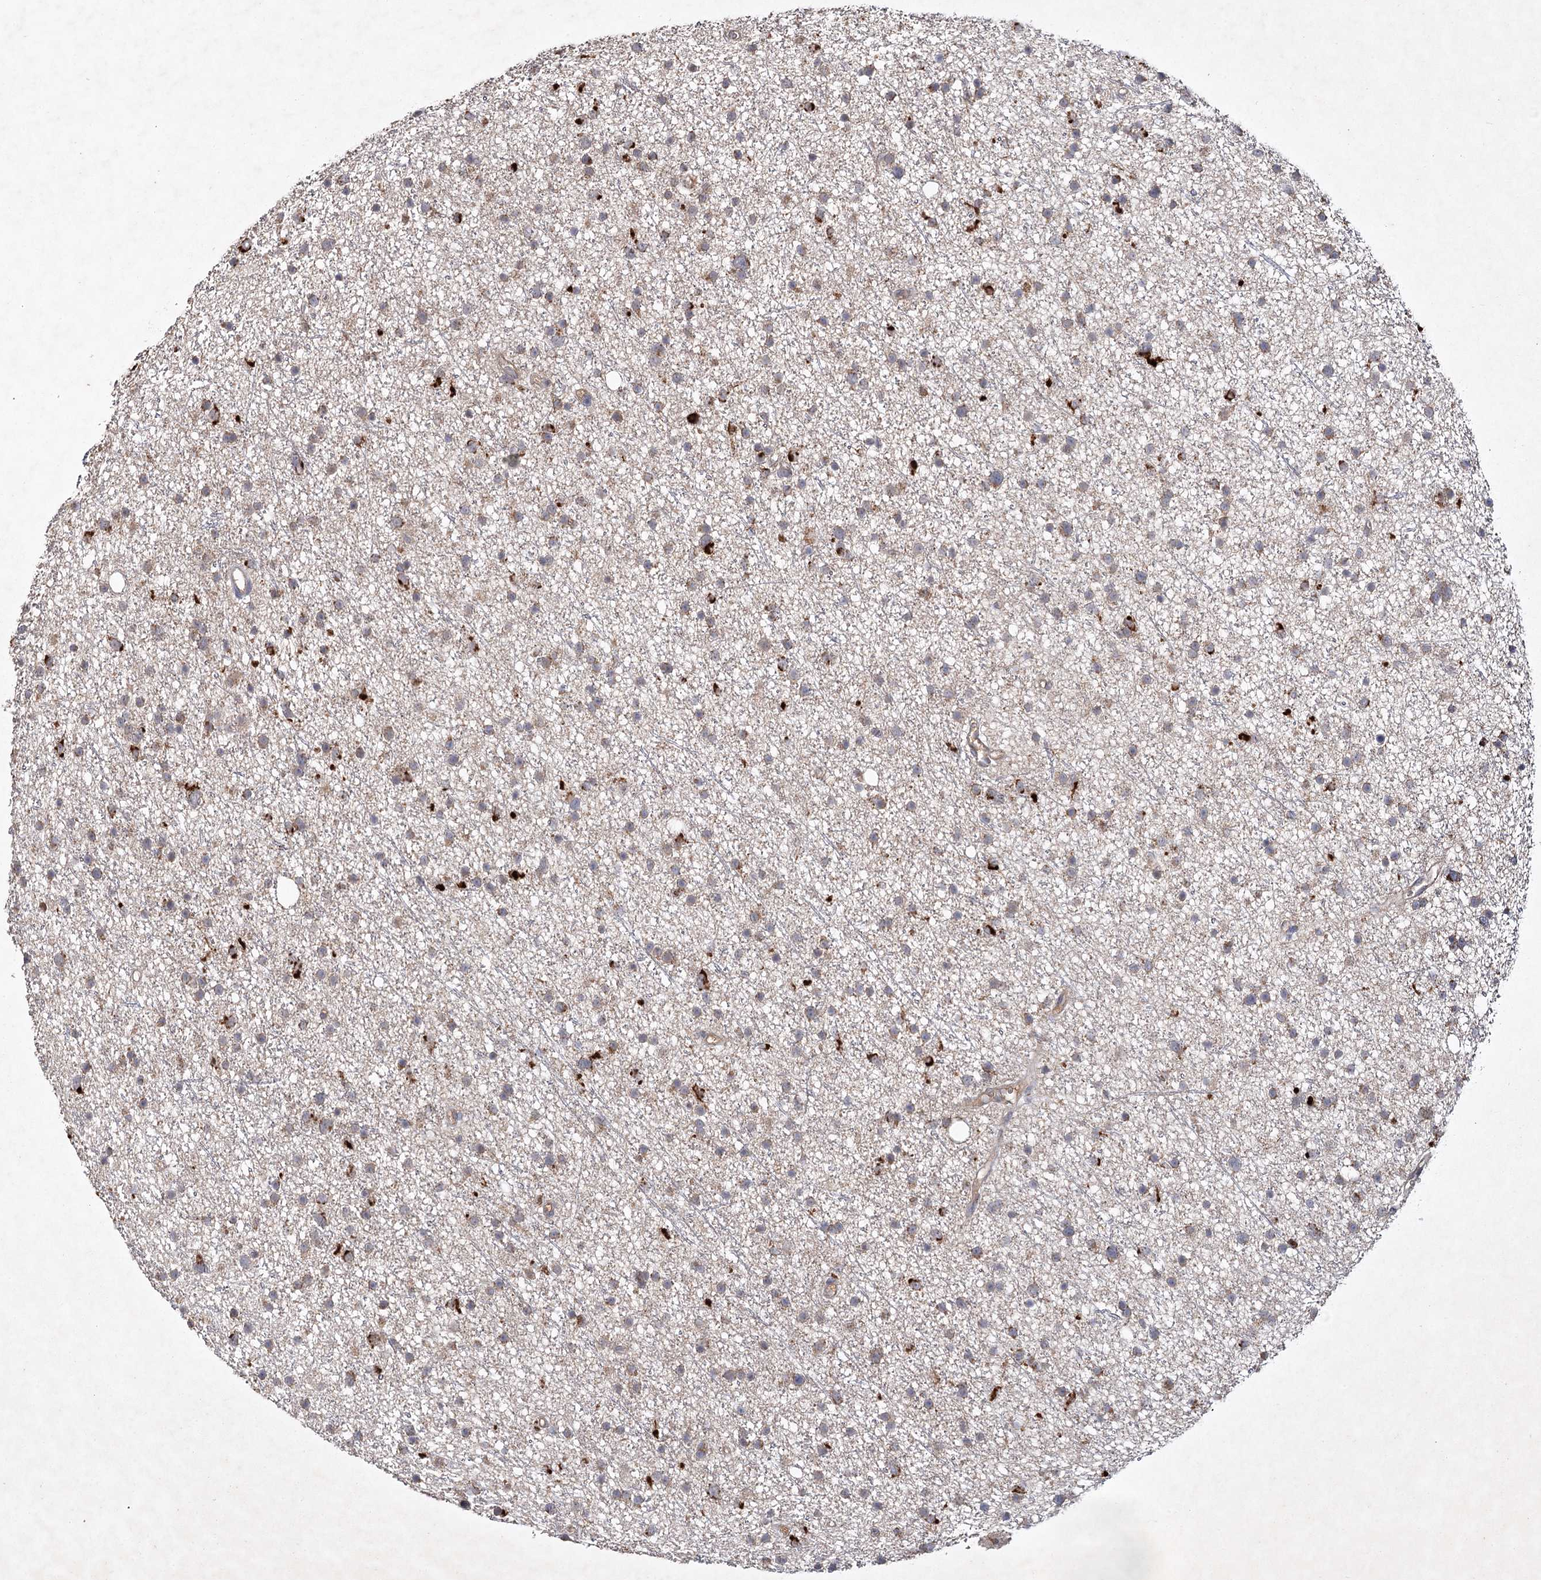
{"staining": {"intensity": "strong", "quantity": "<25%", "location": "cytoplasmic/membranous"}, "tissue": "glioma", "cell_type": "Tumor cells", "image_type": "cancer", "snomed": [{"axis": "morphology", "description": "Glioma, malignant, Low grade"}, {"axis": "topography", "description": "Cerebral cortex"}], "caption": "Glioma stained with a brown dye reveals strong cytoplasmic/membranous positive positivity in about <25% of tumor cells.", "gene": "MRPL44", "patient": {"sex": "female", "age": 39}}